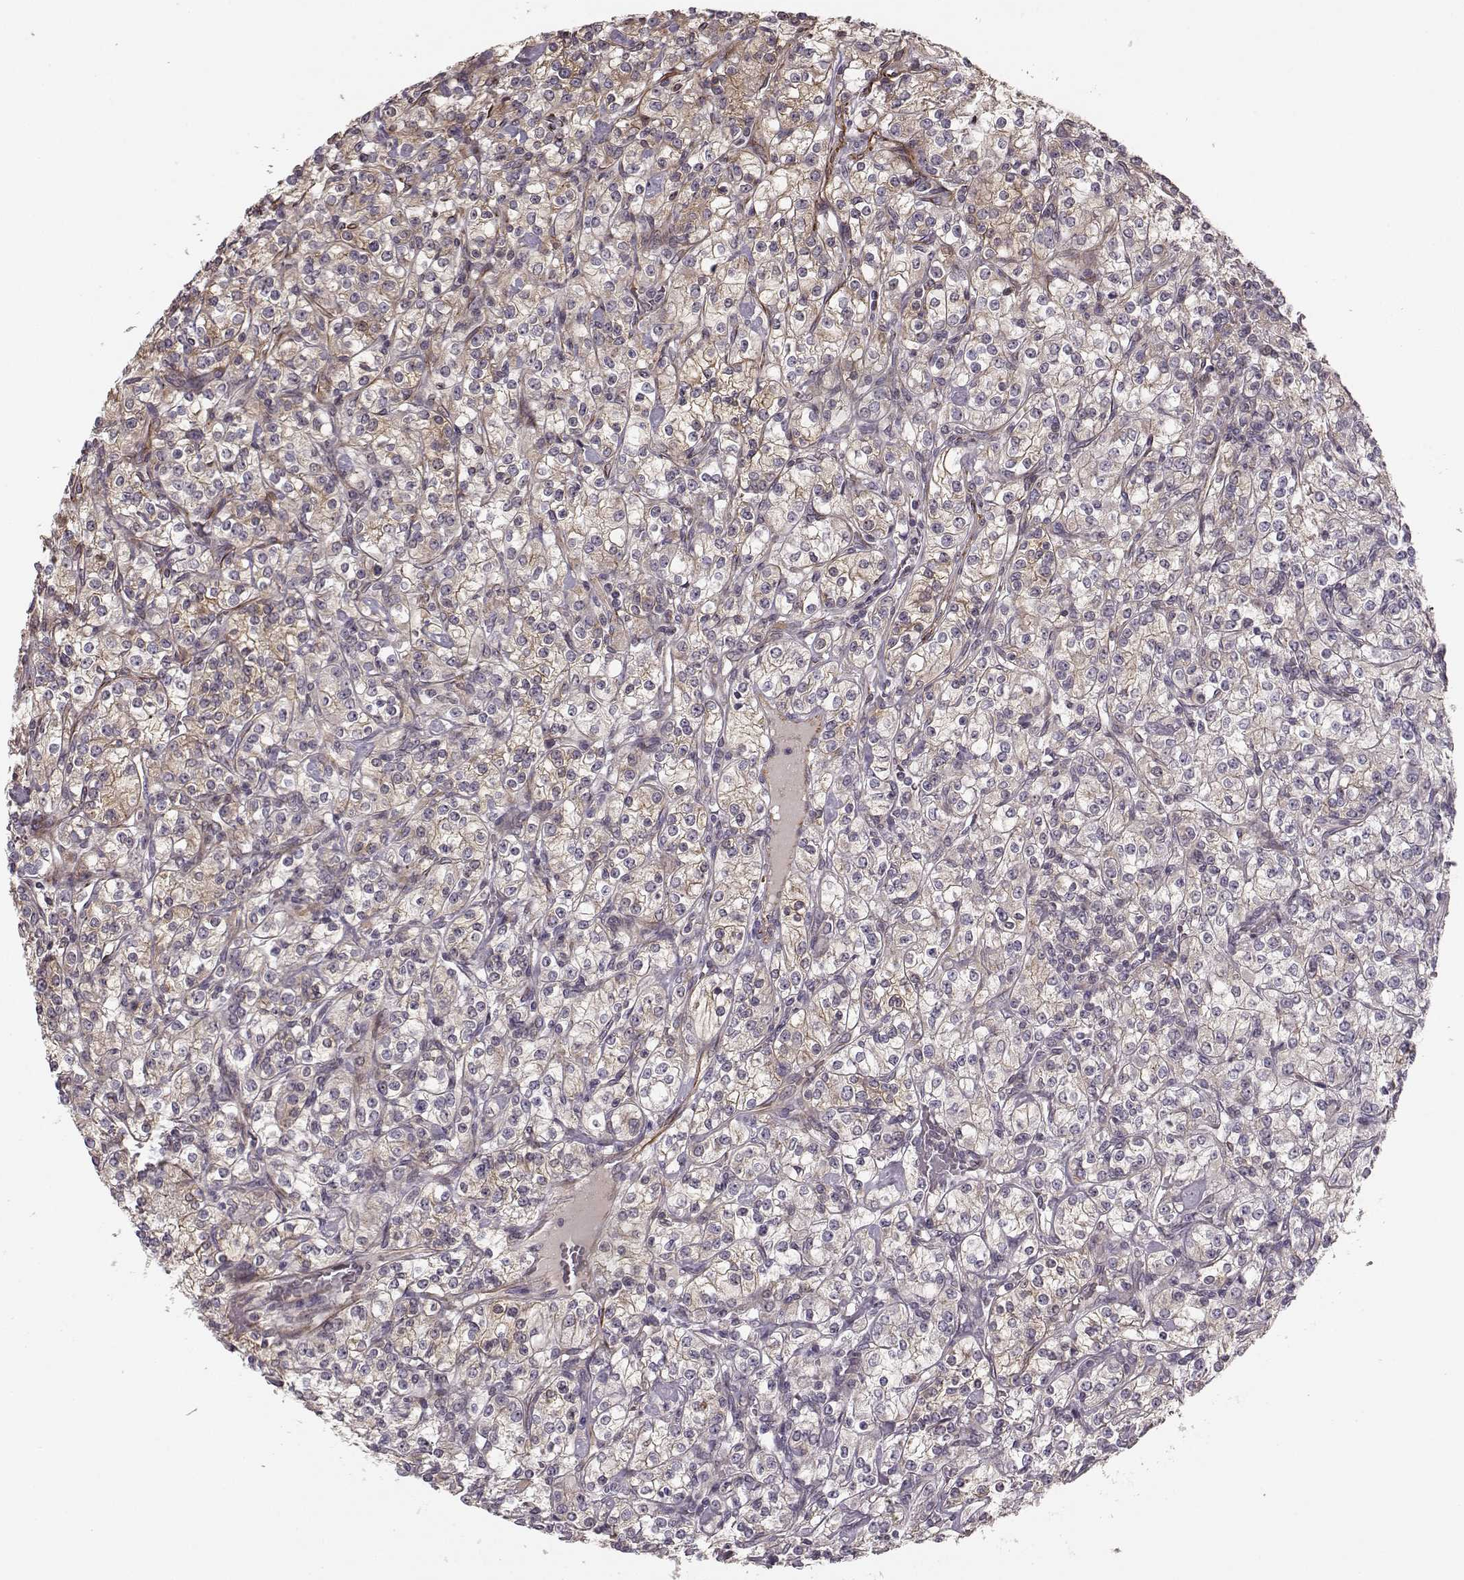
{"staining": {"intensity": "weak", "quantity": ">75%", "location": "cytoplasmic/membranous"}, "tissue": "renal cancer", "cell_type": "Tumor cells", "image_type": "cancer", "snomed": [{"axis": "morphology", "description": "Adenocarcinoma, NOS"}, {"axis": "topography", "description": "Kidney"}], "caption": "There is low levels of weak cytoplasmic/membranous staining in tumor cells of renal cancer (adenocarcinoma), as demonstrated by immunohistochemical staining (brown color).", "gene": "MTR", "patient": {"sex": "male", "age": 77}}